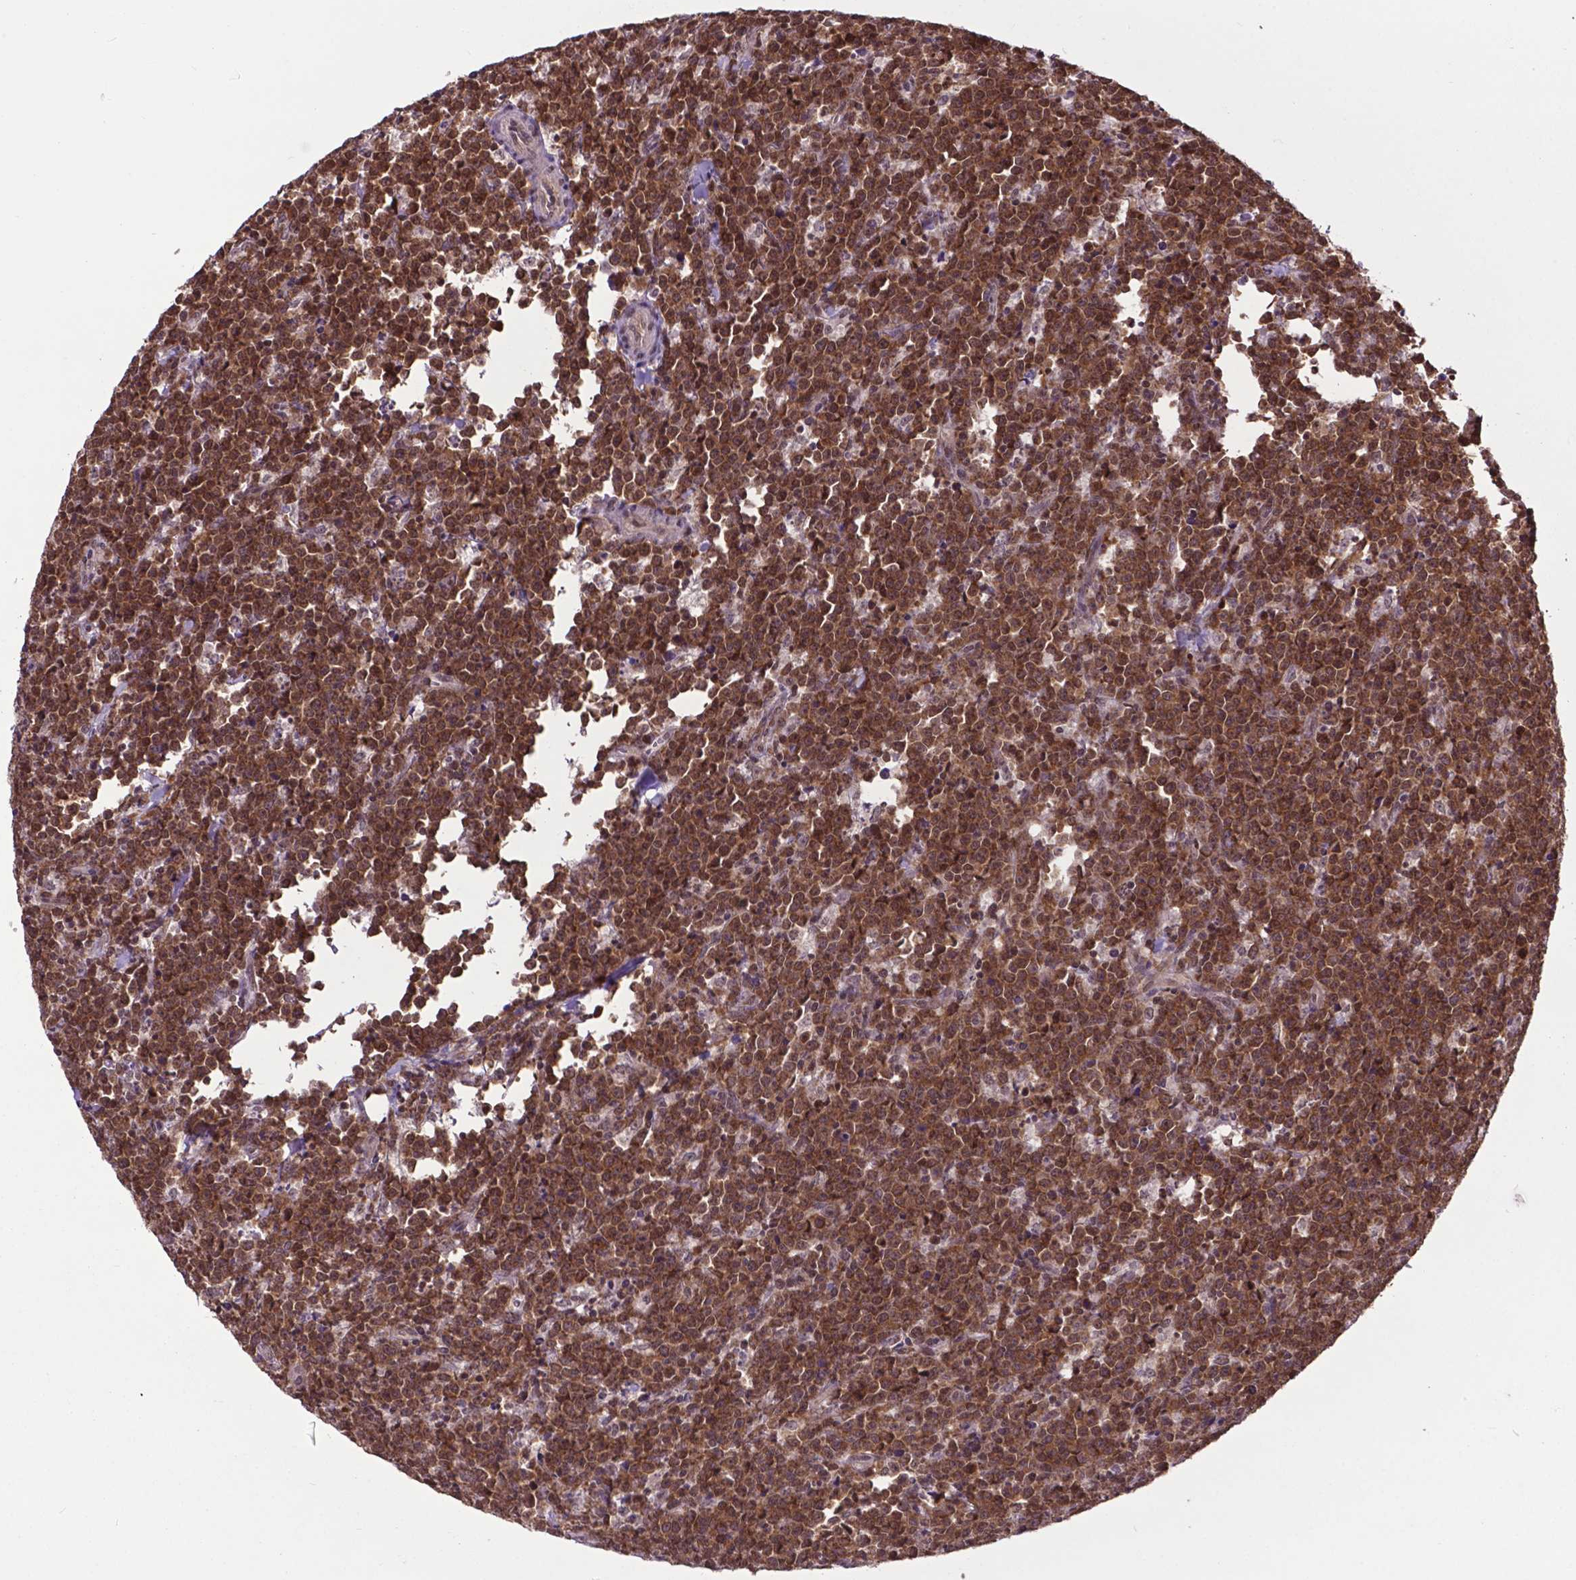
{"staining": {"intensity": "moderate", "quantity": ">75%", "location": "cytoplasmic/membranous,nuclear"}, "tissue": "lymphoma", "cell_type": "Tumor cells", "image_type": "cancer", "snomed": [{"axis": "morphology", "description": "Malignant lymphoma, non-Hodgkin's type, High grade"}, {"axis": "topography", "description": "Small intestine"}], "caption": "A brown stain highlights moderate cytoplasmic/membranous and nuclear expression of a protein in lymphoma tumor cells.", "gene": "FAF1", "patient": {"sex": "female", "age": 56}}